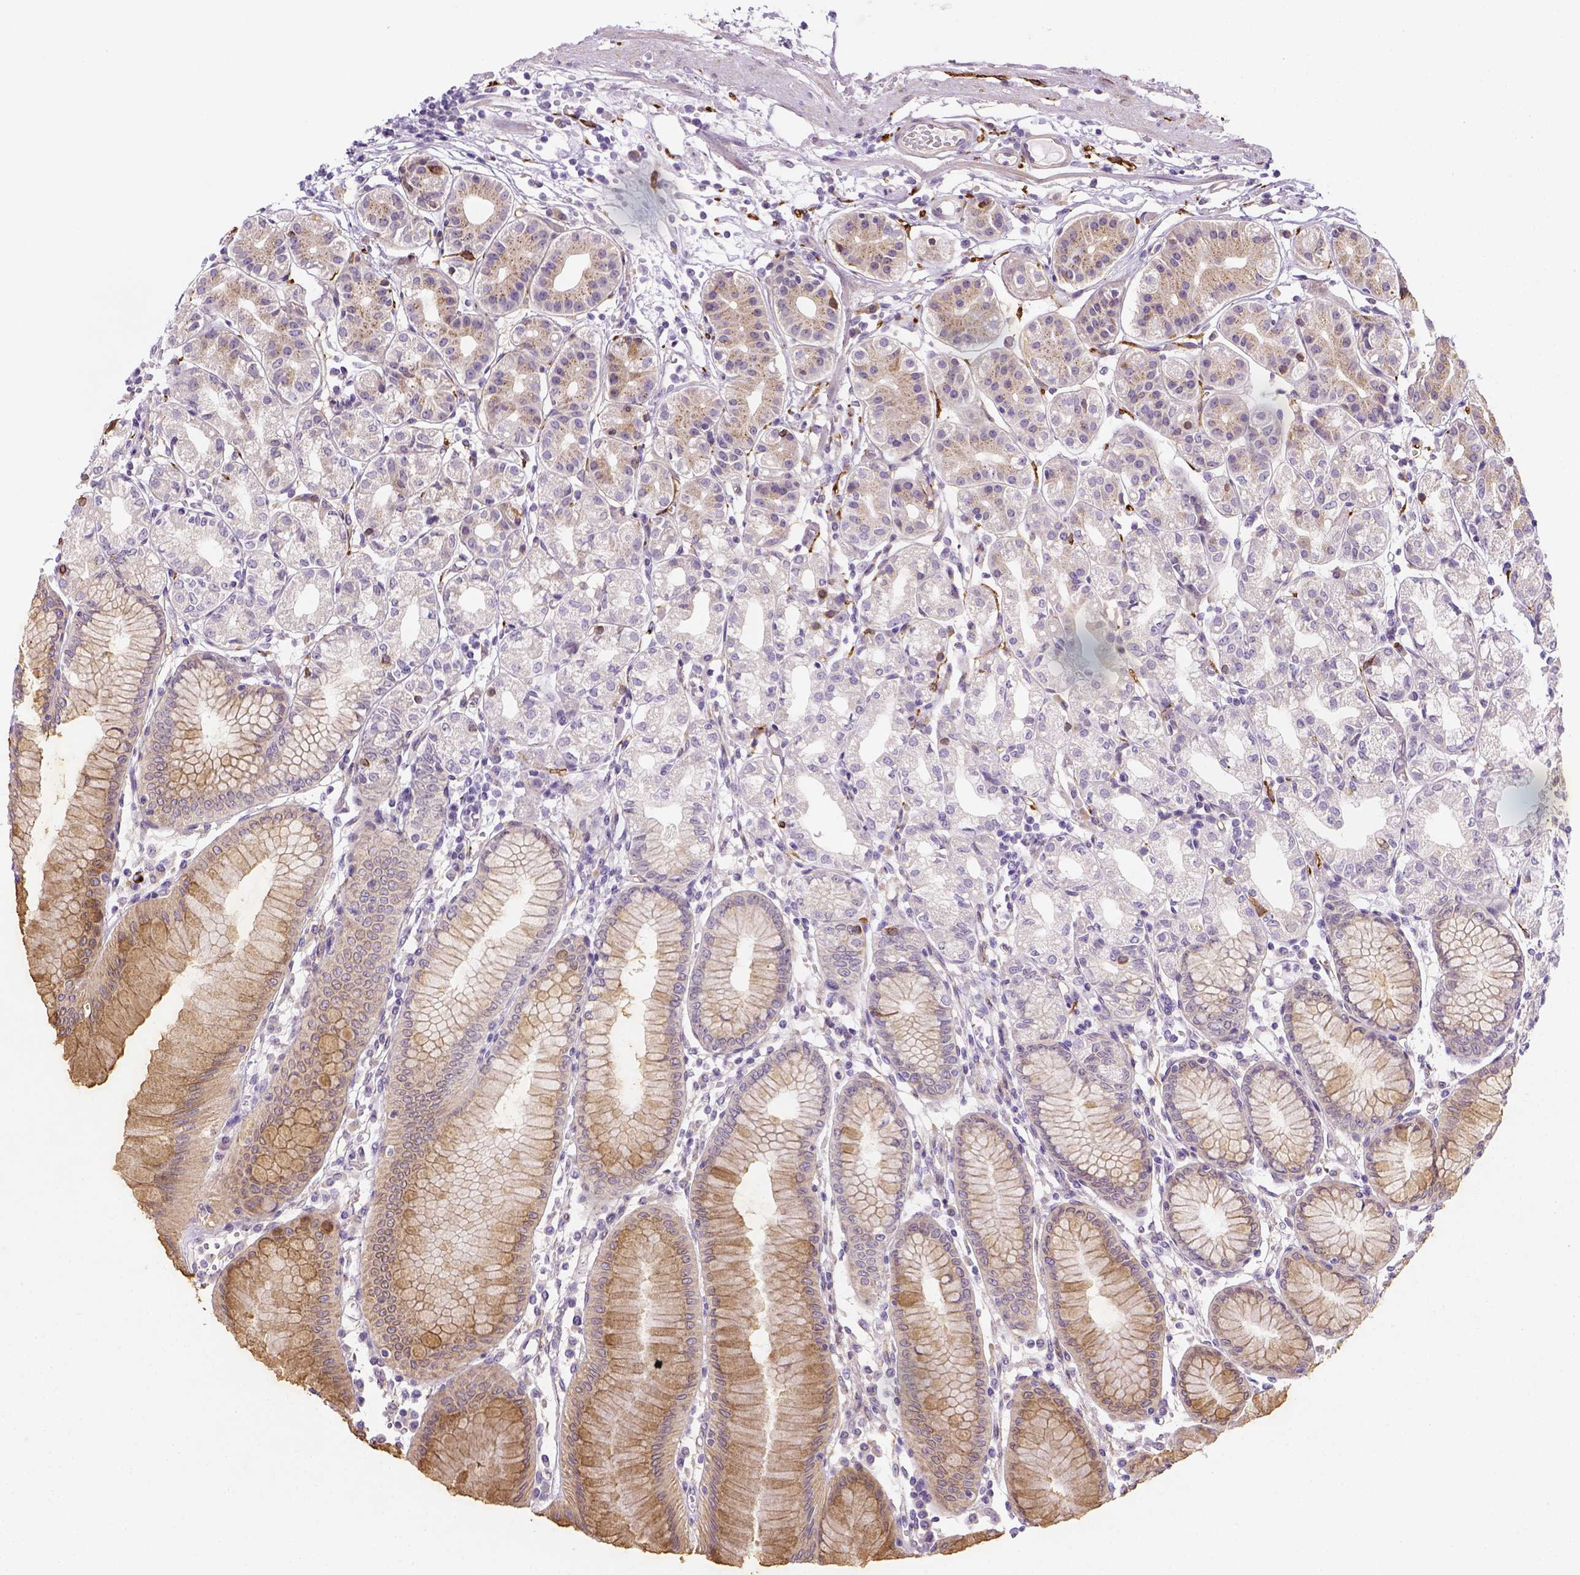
{"staining": {"intensity": "strong", "quantity": "<25%", "location": "cytoplasmic/membranous"}, "tissue": "stomach", "cell_type": "Glandular cells", "image_type": "normal", "snomed": [{"axis": "morphology", "description": "Normal tissue, NOS"}, {"axis": "topography", "description": "Skeletal muscle"}, {"axis": "topography", "description": "Stomach"}], "caption": "Protein analysis of unremarkable stomach demonstrates strong cytoplasmic/membranous staining in about <25% of glandular cells.", "gene": "CACNB1", "patient": {"sex": "female", "age": 57}}